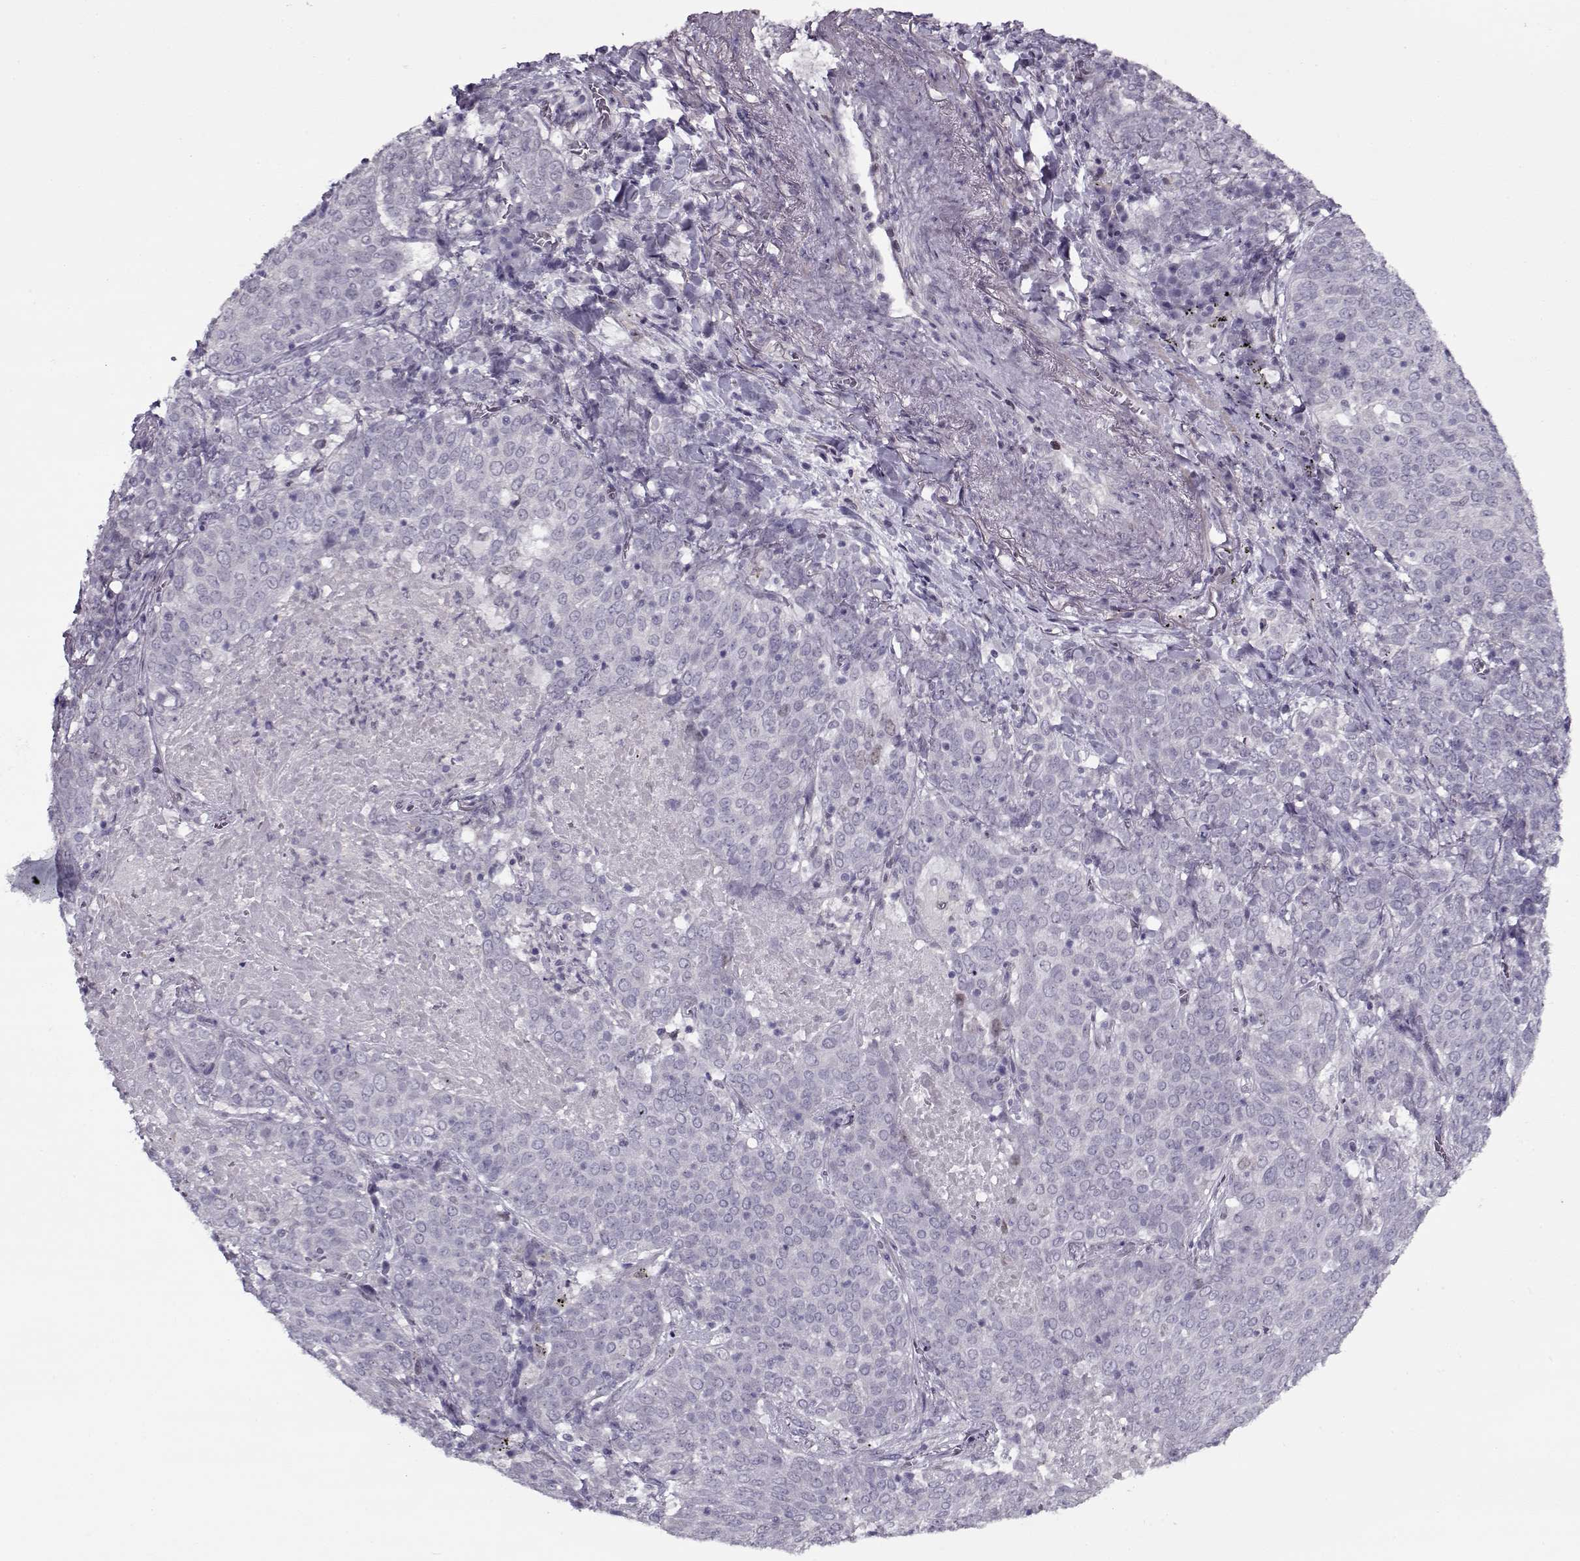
{"staining": {"intensity": "negative", "quantity": "none", "location": "none"}, "tissue": "lung cancer", "cell_type": "Tumor cells", "image_type": "cancer", "snomed": [{"axis": "morphology", "description": "Squamous cell carcinoma, NOS"}, {"axis": "topography", "description": "Lung"}], "caption": "Tumor cells show no significant positivity in squamous cell carcinoma (lung).", "gene": "CIBAR1", "patient": {"sex": "male", "age": 82}}